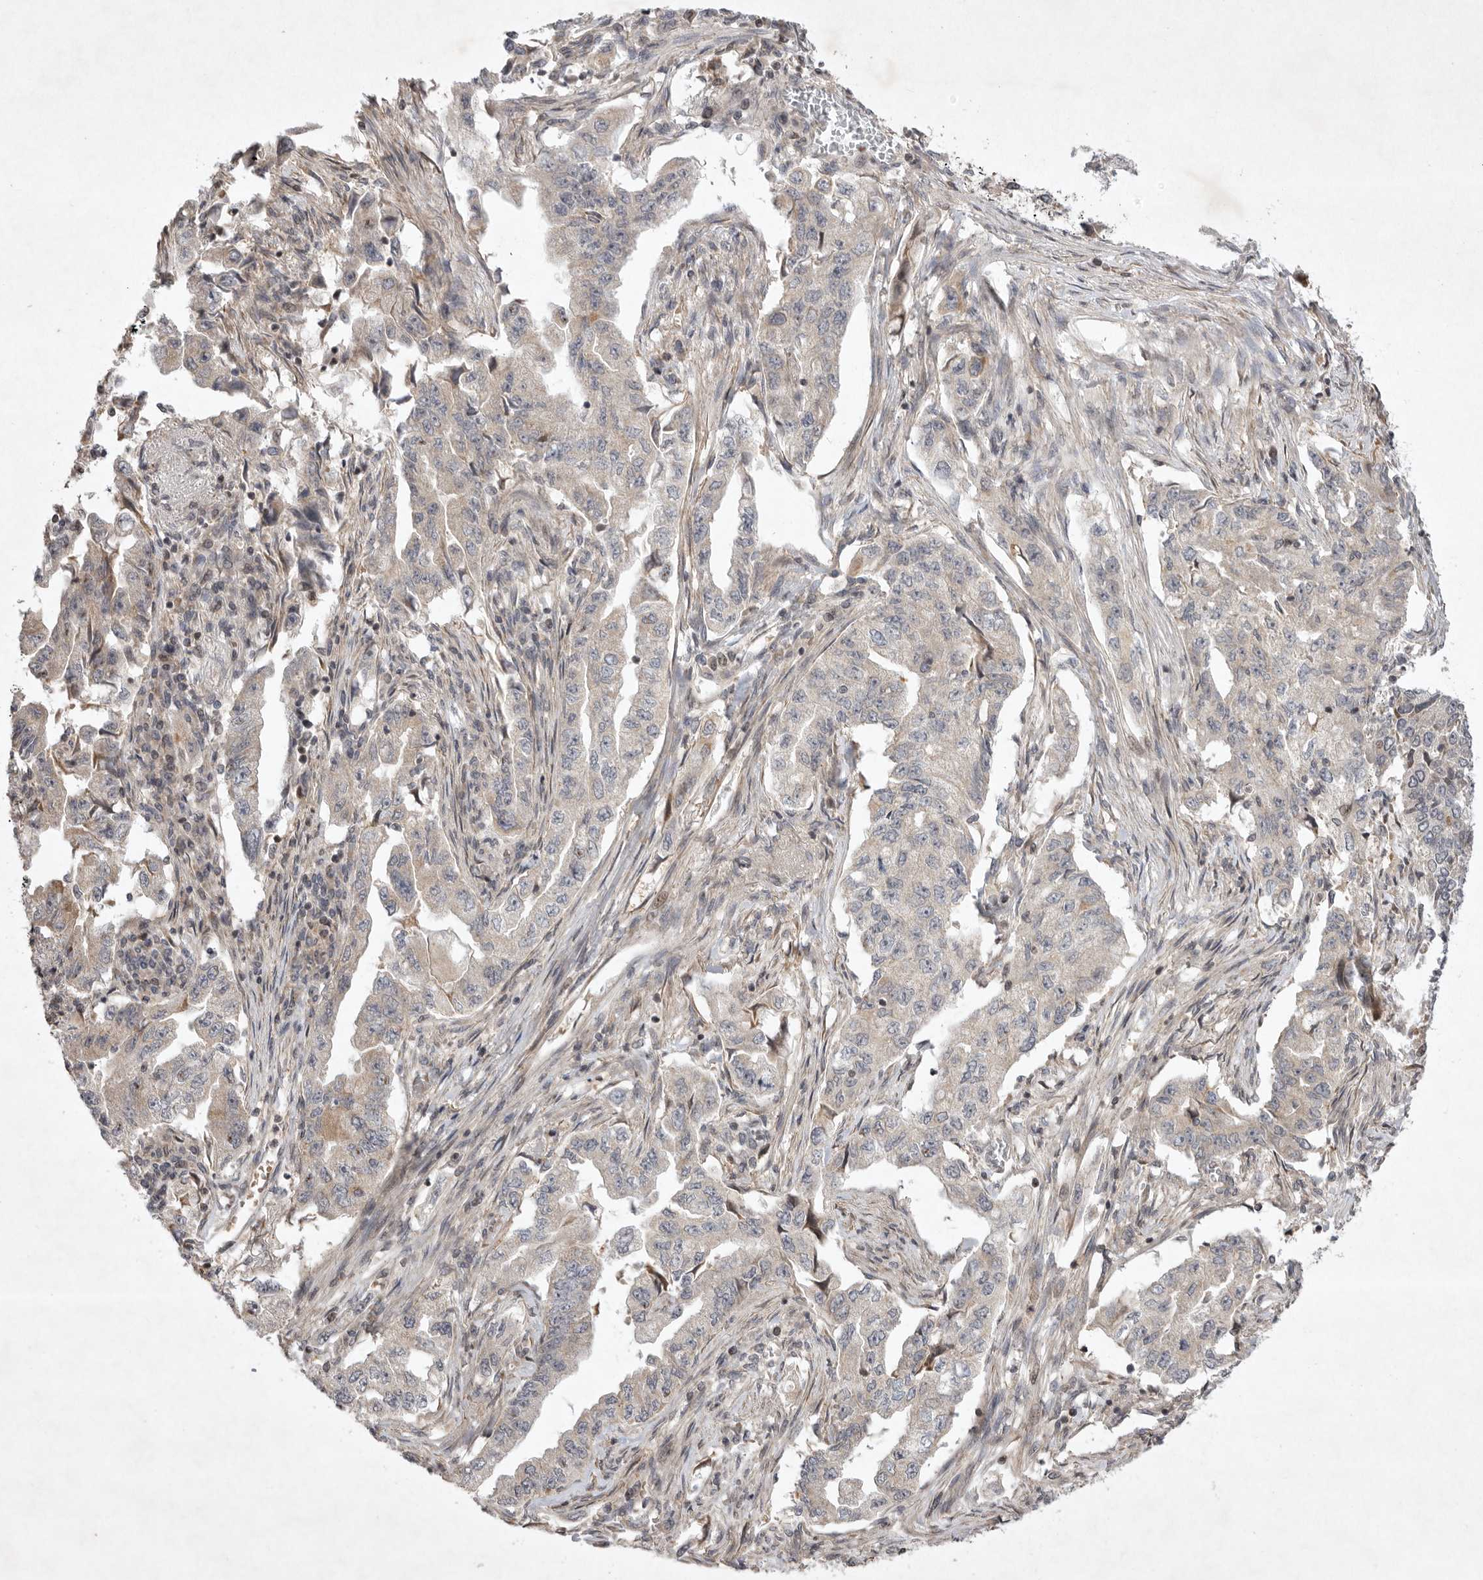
{"staining": {"intensity": "weak", "quantity": "<25%", "location": "cytoplasmic/membranous"}, "tissue": "lung cancer", "cell_type": "Tumor cells", "image_type": "cancer", "snomed": [{"axis": "morphology", "description": "Adenocarcinoma, NOS"}, {"axis": "topography", "description": "Lung"}], "caption": "High power microscopy micrograph of an IHC histopathology image of adenocarcinoma (lung), revealing no significant expression in tumor cells. (DAB (3,3'-diaminobenzidine) immunohistochemistry (IHC) with hematoxylin counter stain).", "gene": "EIF2AK1", "patient": {"sex": "female", "age": 51}}